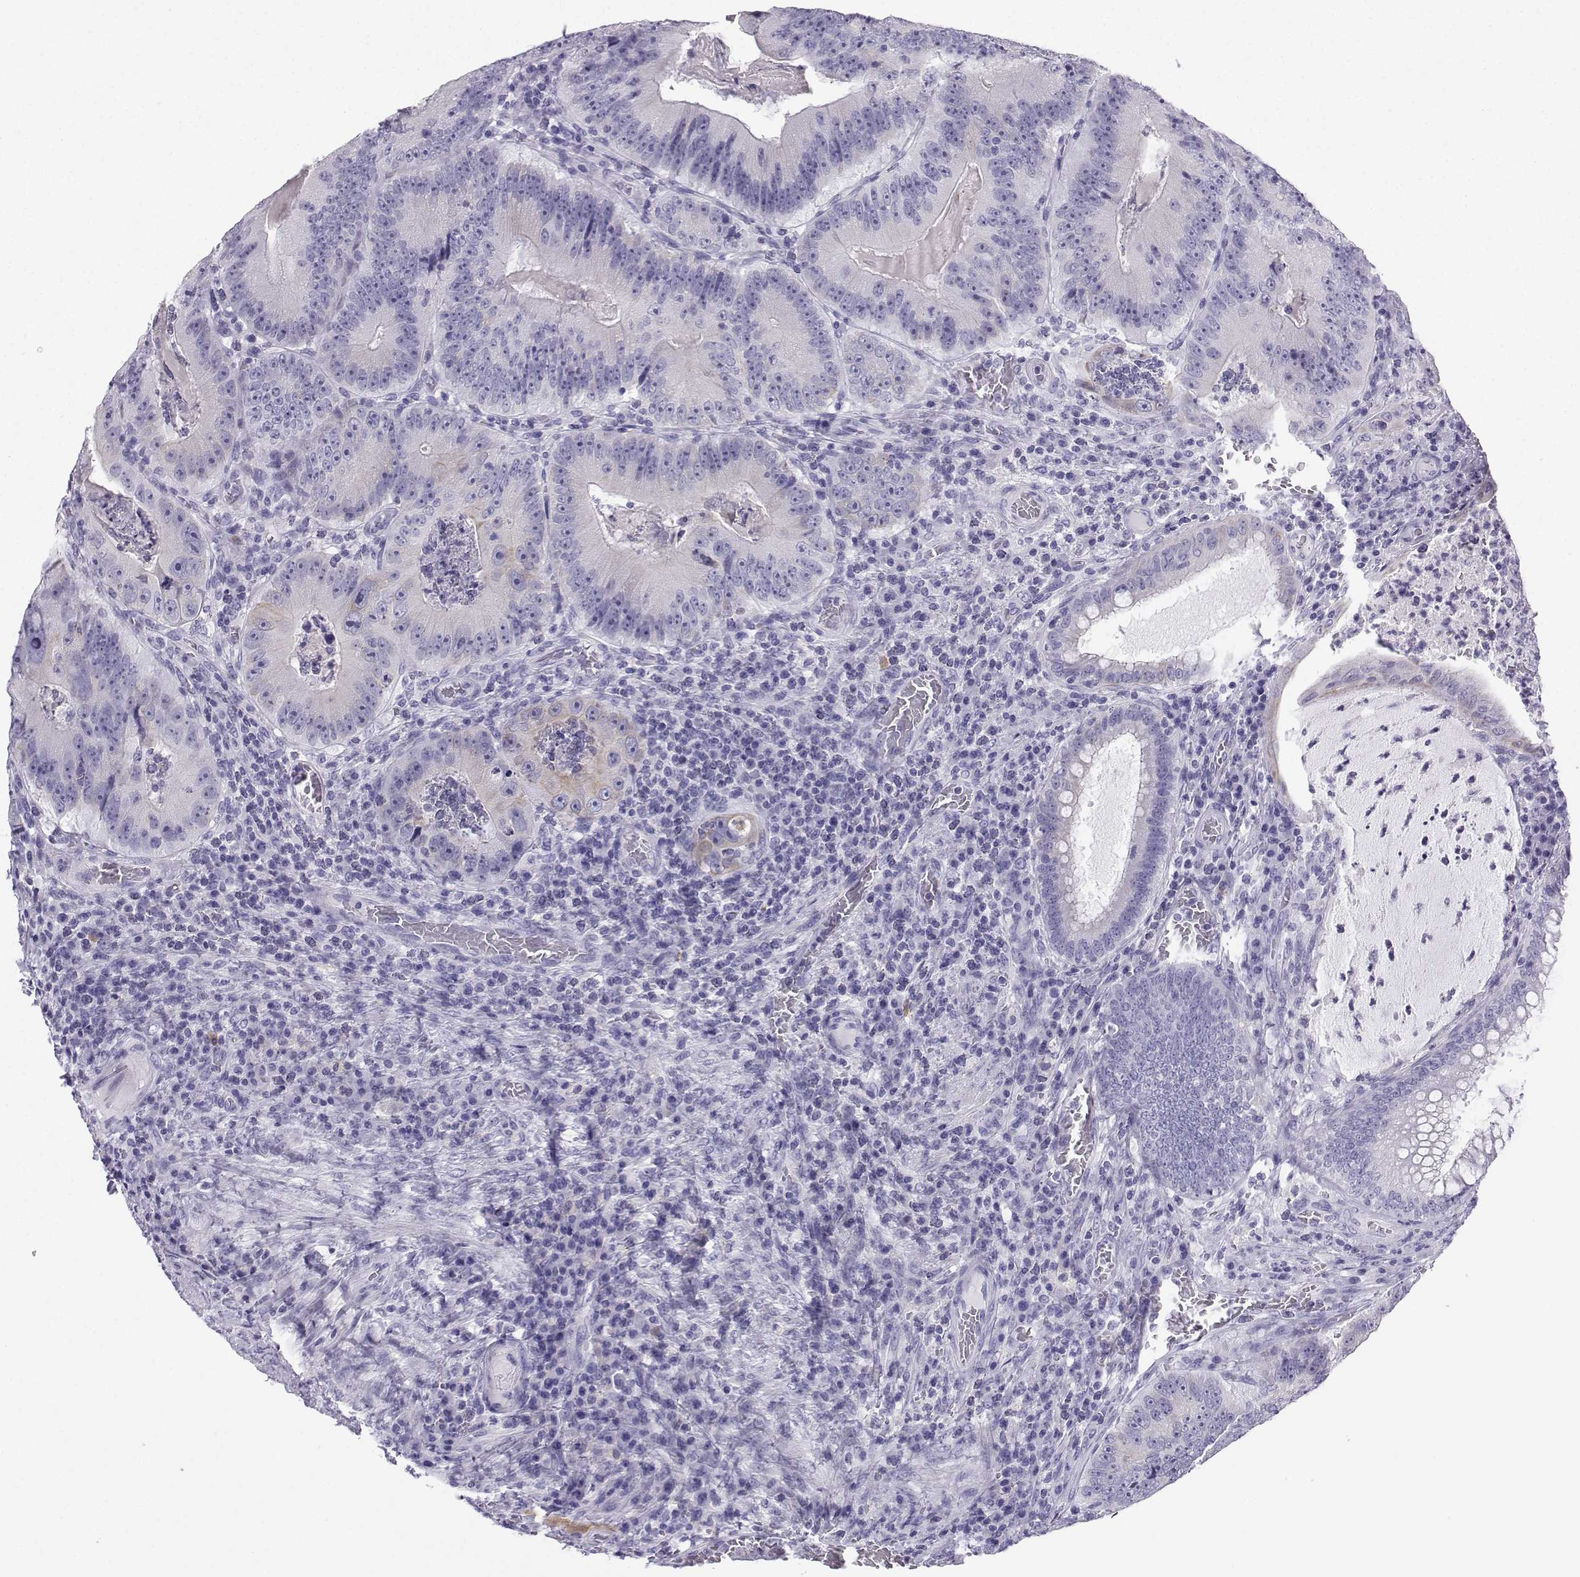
{"staining": {"intensity": "negative", "quantity": "none", "location": "none"}, "tissue": "colorectal cancer", "cell_type": "Tumor cells", "image_type": "cancer", "snomed": [{"axis": "morphology", "description": "Adenocarcinoma, NOS"}, {"axis": "topography", "description": "Colon"}], "caption": "Tumor cells show no significant positivity in colorectal cancer (adenocarcinoma).", "gene": "NEFL", "patient": {"sex": "female", "age": 86}}